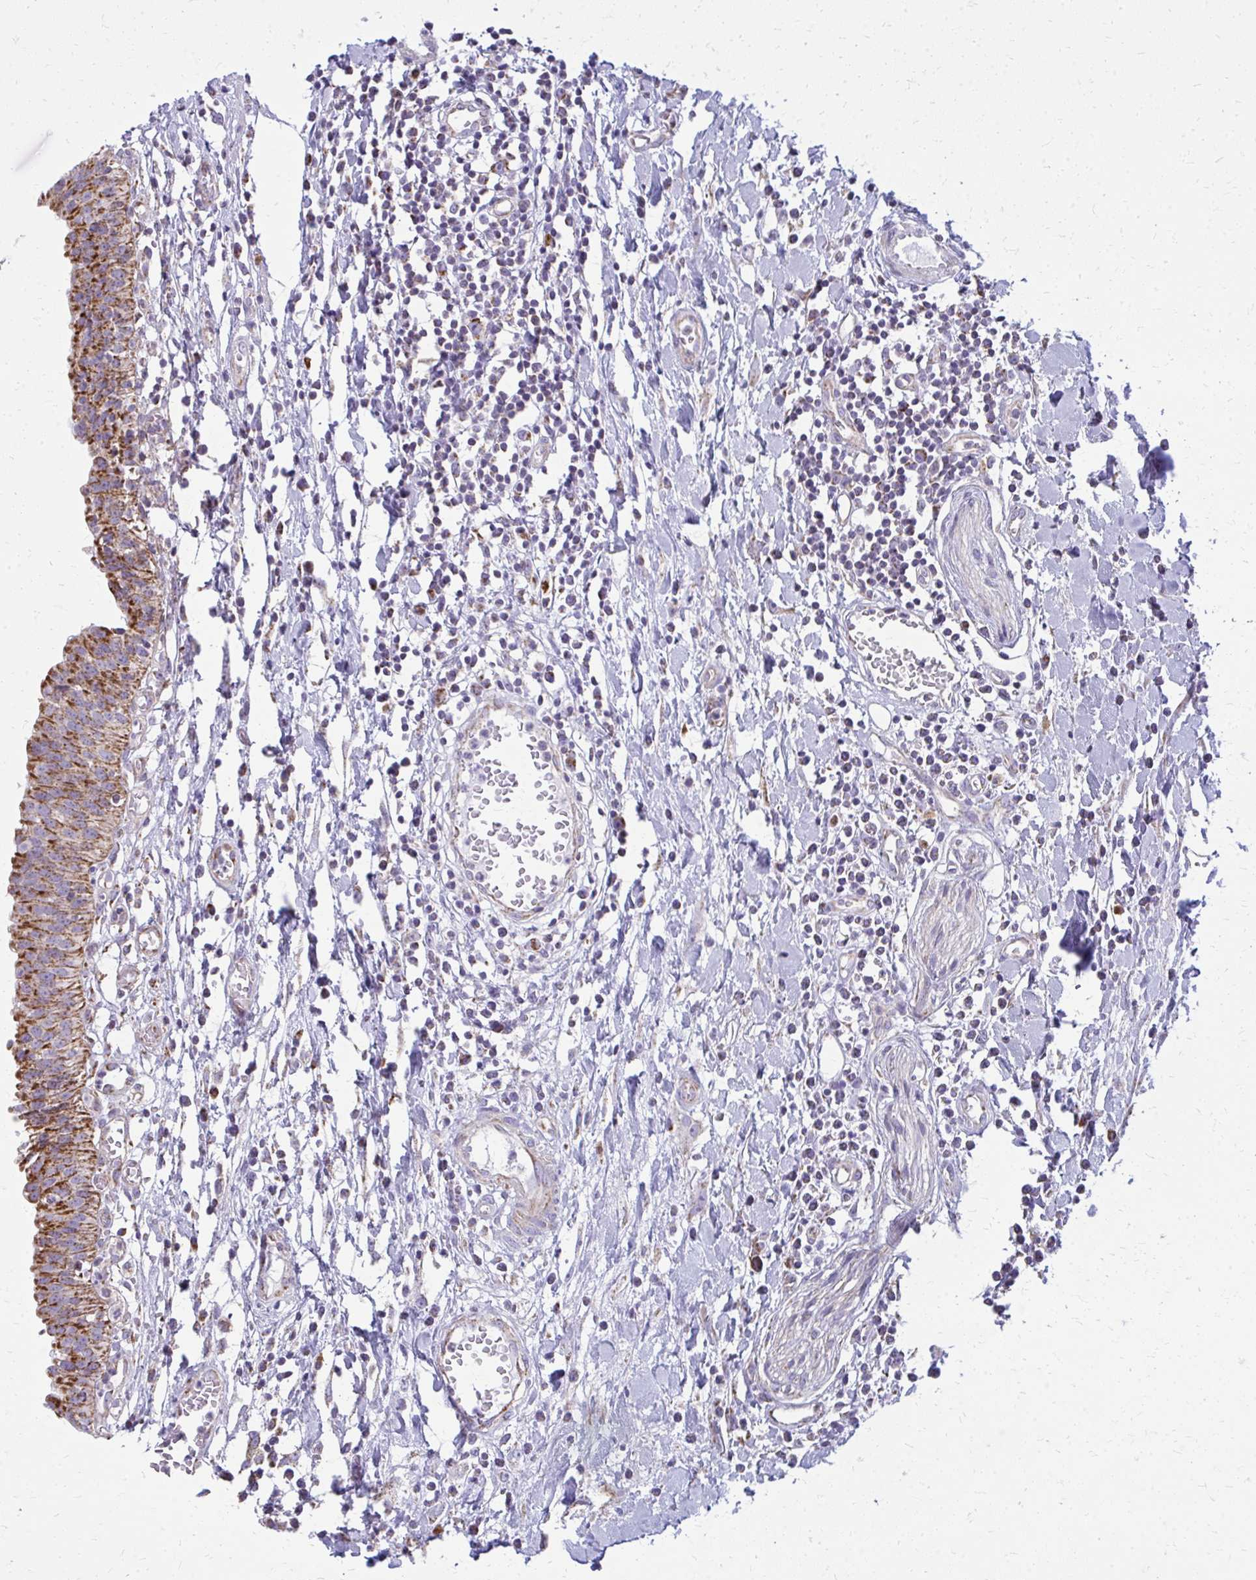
{"staining": {"intensity": "strong", "quantity": ">75%", "location": "cytoplasmic/membranous"}, "tissue": "urinary bladder", "cell_type": "Urothelial cells", "image_type": "normal", "snomed": [{"axis": "morphology", "description": "Normal tissue, NOS"}, {"axis": "topography", "description": "Urinary bladder"}], "caption": "Immunohistochemistry staining of benign urinary bladder, which demonstrates high levels of strong cytoplasmic/membranous positivity in approximately >75% of urothelial cells indicating strong cytoplasmic/membranous protein staining. The staining was performed using DAB (3,3'-diaminobenzidine) (brown) for protein detection and nuclei were counterstained in hematoxylin (blue).", "gene": "IFIT1", "patient": {"sex": "male", "age": 64}}